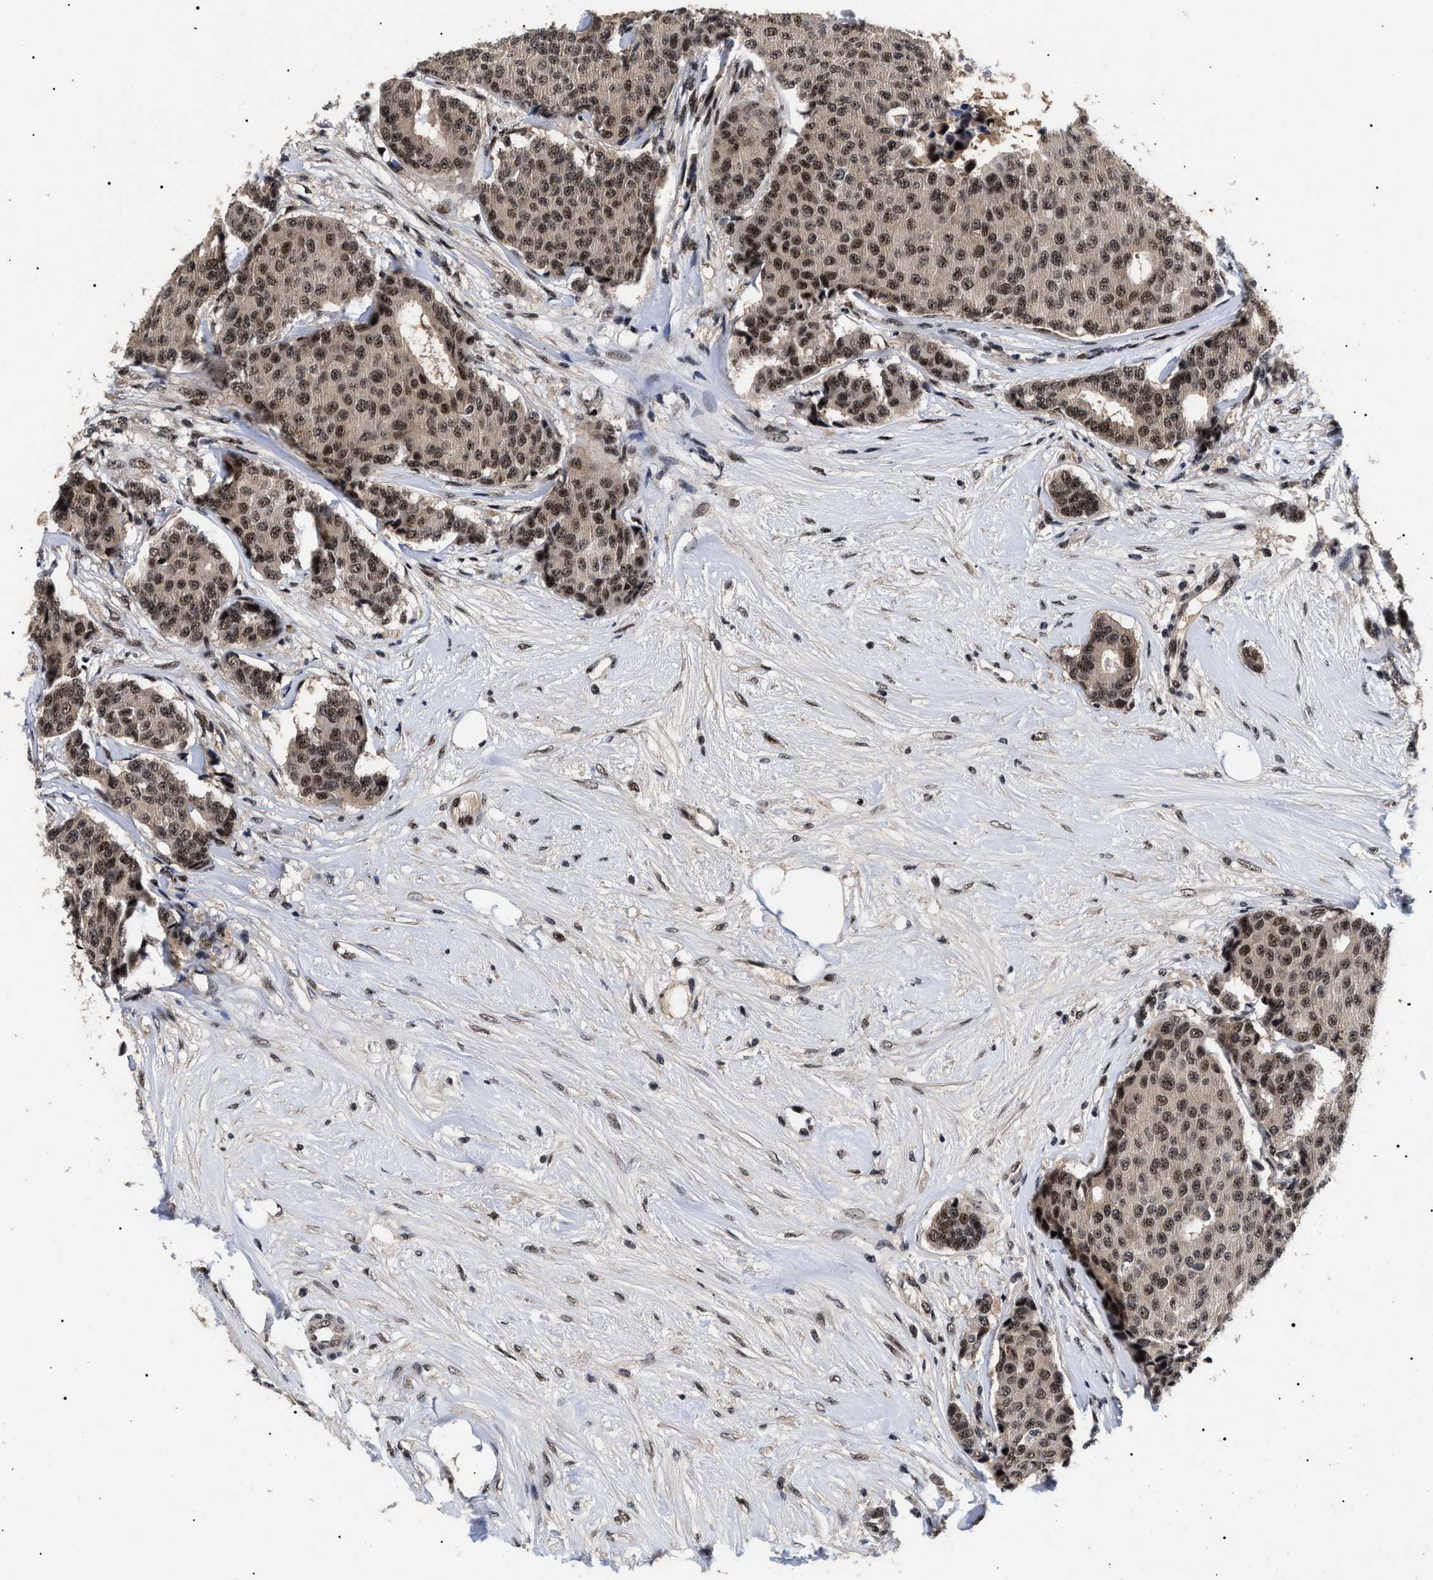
{"staining": {"intensity": "moderate", "quantity": ">75%", "location": "nuclear"}, "tissue": "breast cancer", "cell_type": "Tumor cells", "image_type": "cancer", "snomed": [{"axis": "morphology", "description": "Duct carcinoma"}, {"axis": "topography", "description": "Breast"}], "caption": "Immunohistochemistry (IHC) micrograph of human breast cancer stained for a protein (brown), which displays medium levels of moderate nuclear expression in approximately >75% of tumor cells.", "gene": "CAAP1", "patient": {"sex": "female", "age": 75}}